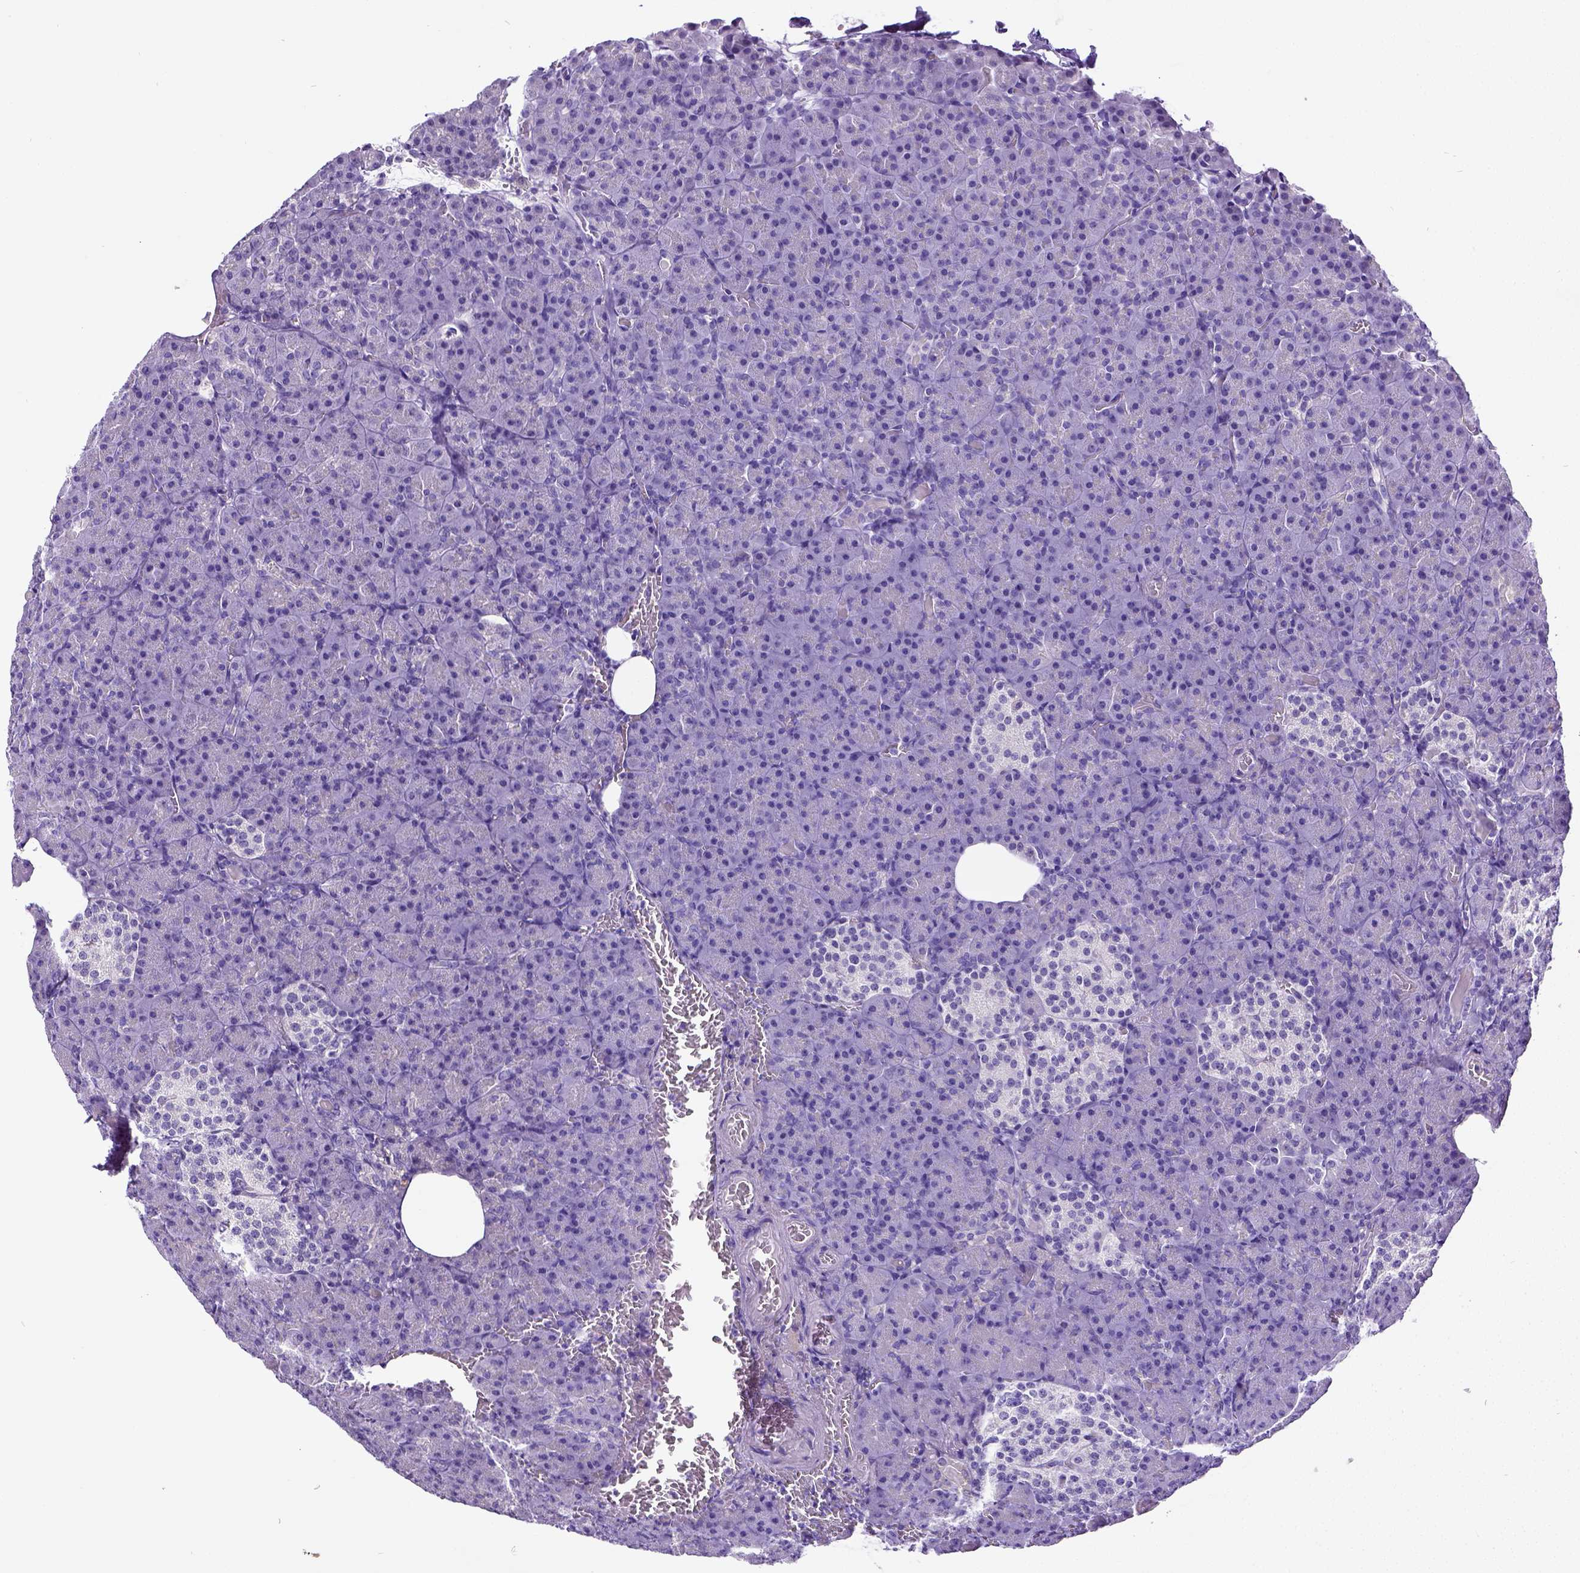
{"staining": {"intensity": "negative", "quantity": "none", "location": "none"}, "tissue": "pancreas", "cell_type": "Exocrine glandular cells", "image_type": "normal", "snomed": [{"axis": "morphology", "description": "Normal tissue, NOS"}, {"axis": "topography", "description": "Pancreas"}], "caption": "The image displays no staining of exocrine glandular cells in benign pancreas.", "gene": "SATB2", "patient": {"sex": "female", "age": 74}}